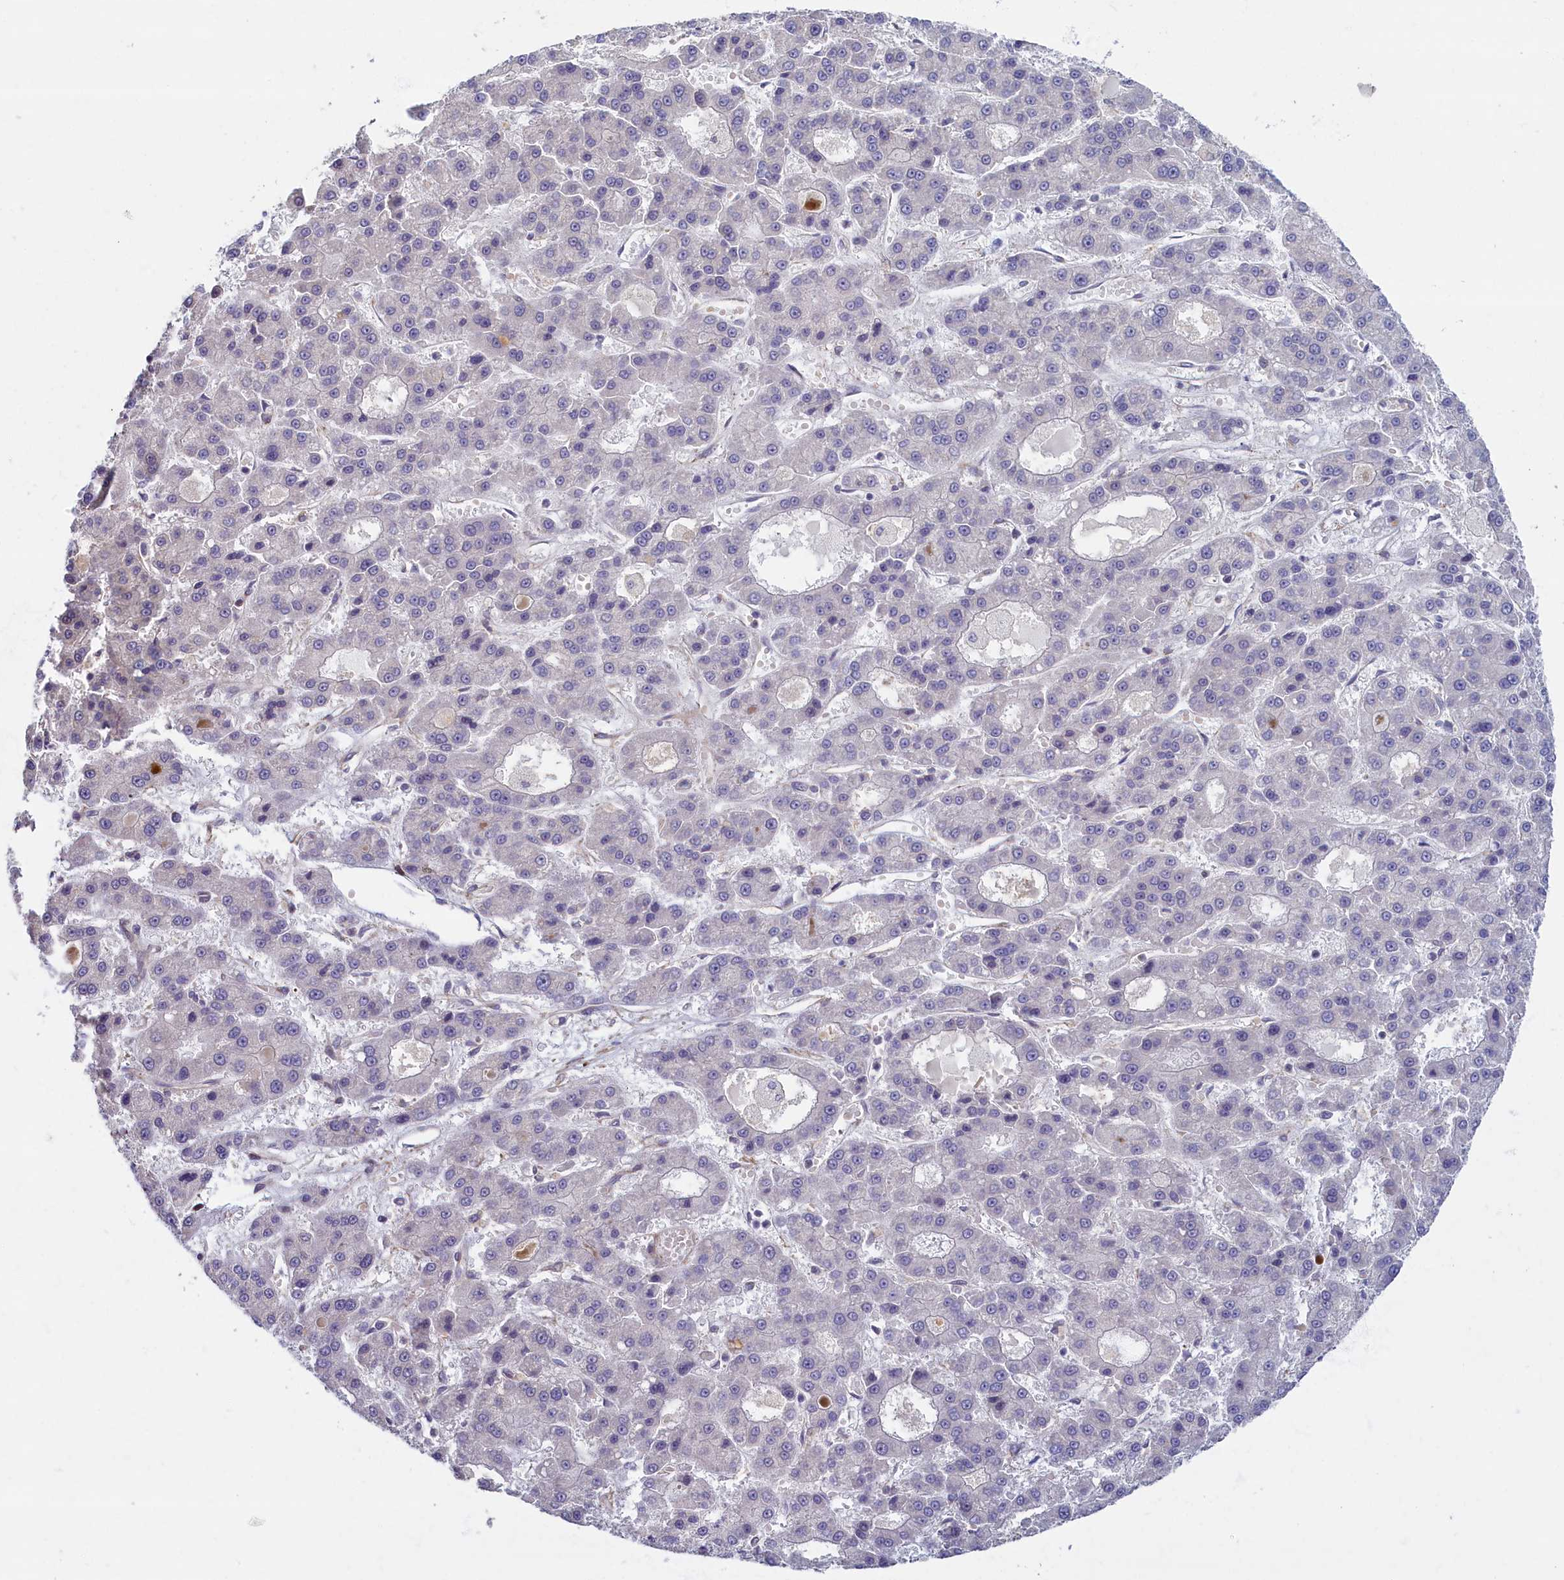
{"staining": {"intensity": "negative", "quantity": "none", "location": "none"}, "tissue": "liver cancer", "cell_type": "Tumor cells", "image_type": "cancer", "snomed": [{"axis": "morphology", "description": "Carcinoma, Hepatocellular, NOS"}, {"axis": "topography", "description": "Liver"}], "caption": "Immunohistochemistry (IHC) of liver hepatocellular carcinoma displays no positivity in tumor cells.", "gene": "TRPM4", "patient": {"sex": "male", "age": 70}}